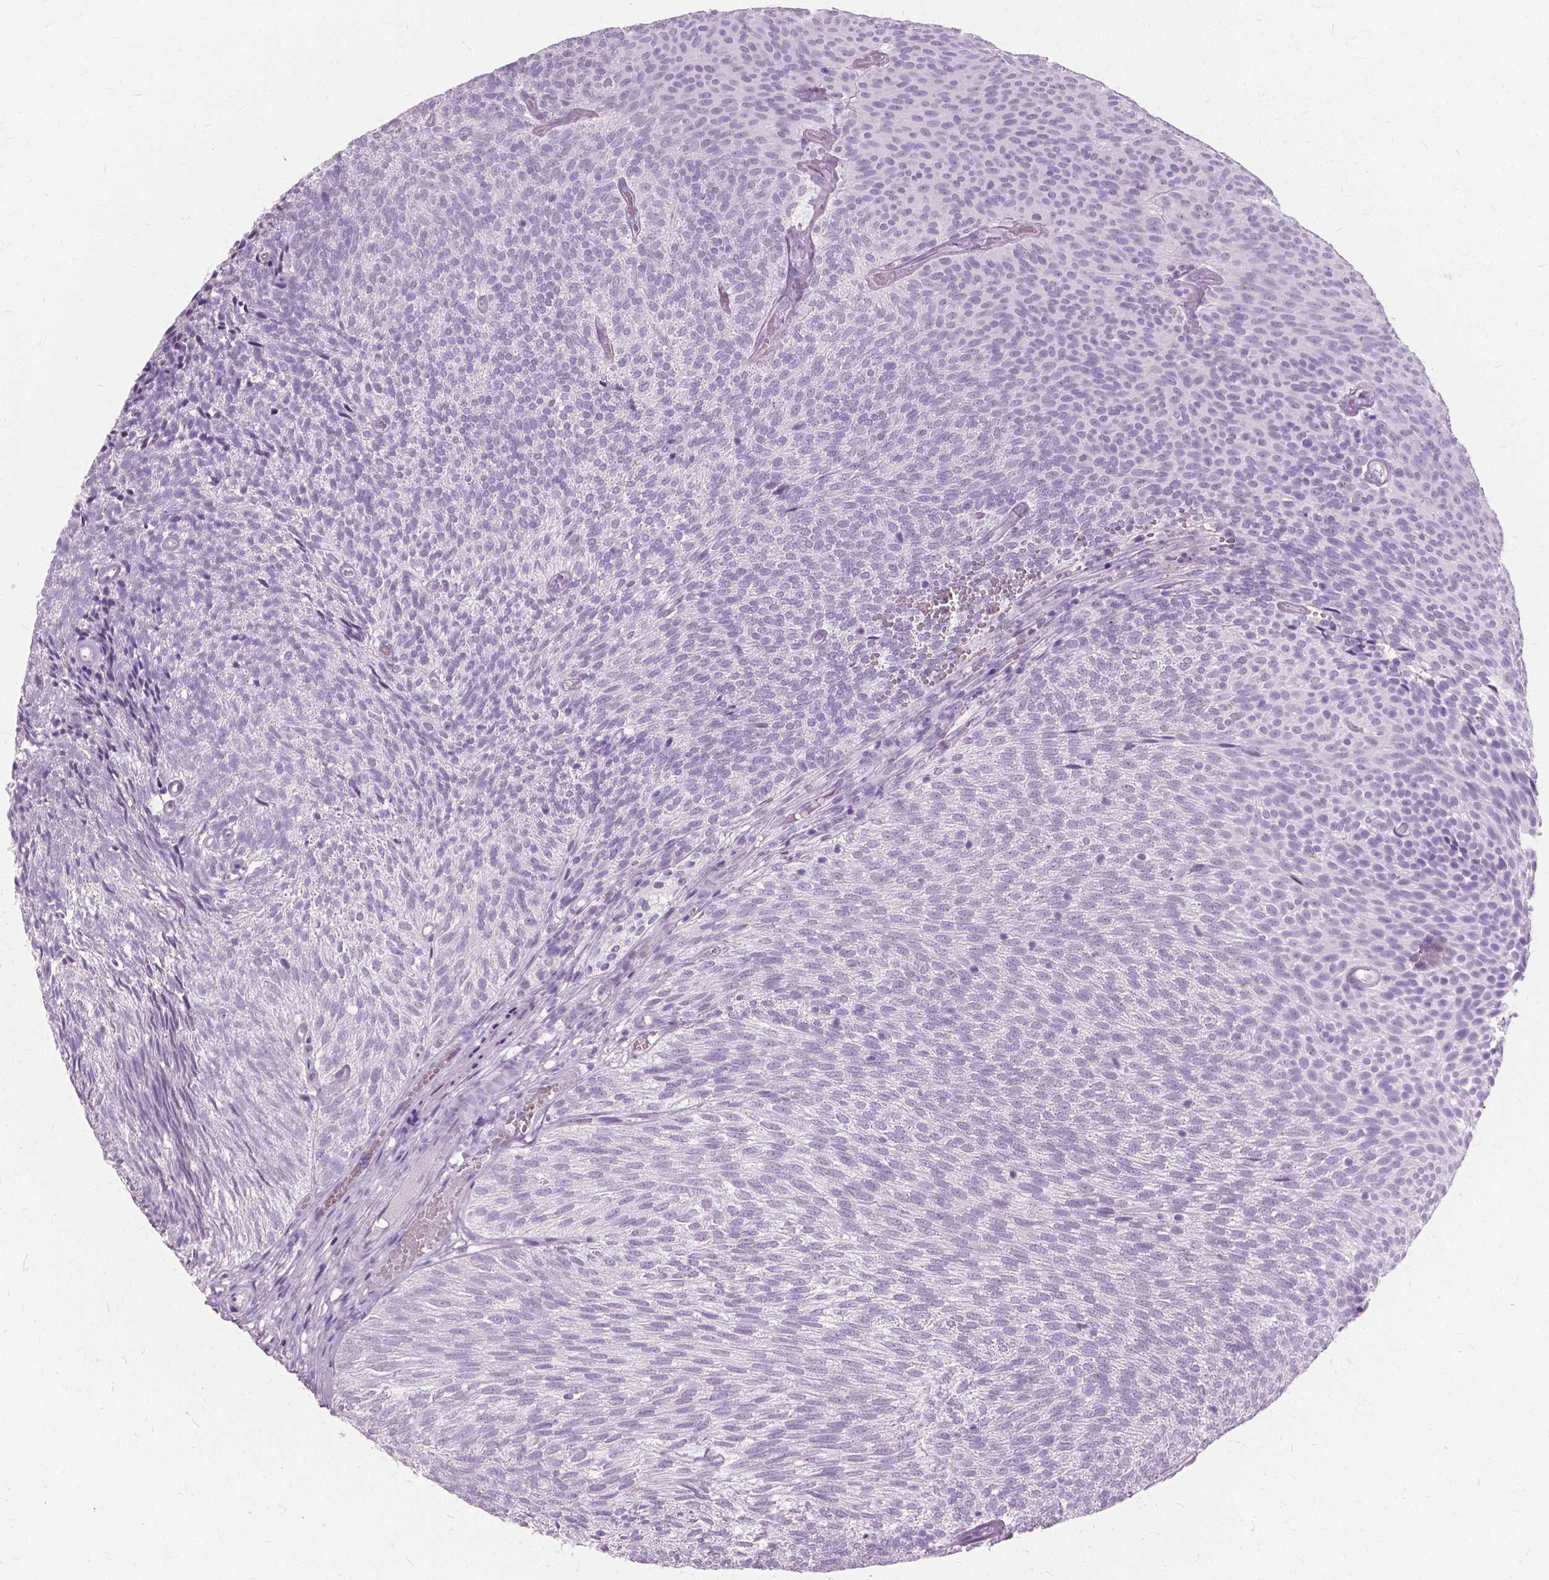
{"staining": {"intensity": "negative", "quantity": "none", "location": "none"}, "tissue": "urothelial cancer", "cell_type": "Tumor cells", "image_type": "cancer", "snomed": [{"axis": "morphology", "description": "Urothelial carcinoma, Low grade"}, {"axis": "topography", "description": "Urinary bladder"}], "caption": "Immunohistochemistry (IHC) of human urothelial cancer exhibits no expression in tumor cells.", "gene": "SFTPD", "patient": {"sex": "male", "age": 77}}